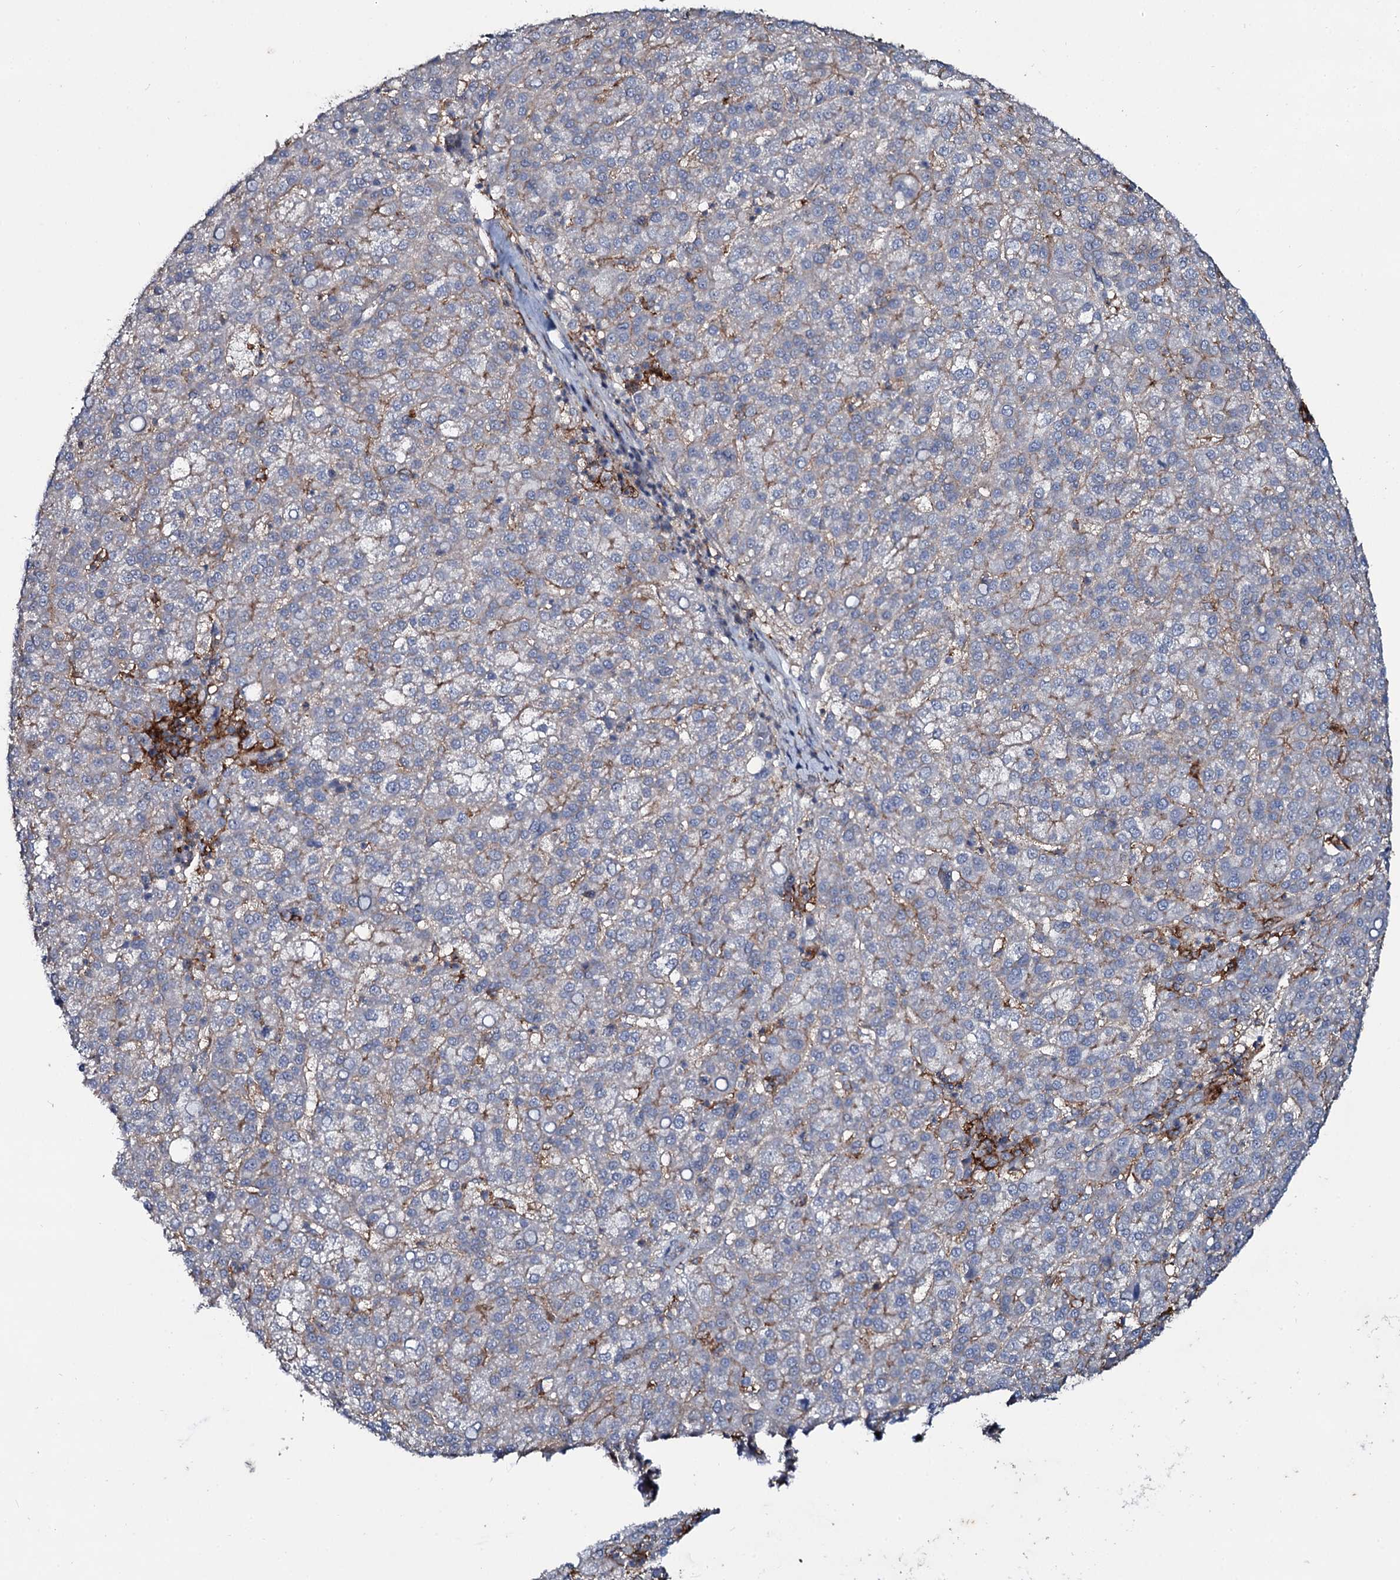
{"staining": {"intensity": "weak", "quantity": "<25%", "location": "cytoplasmic/membranous"}, "tissue": "liver cancer", "cell_type": "Tumor cells", "image_type": "cancer", "snomed": [{"axis": "morphology", "description": "Carcinoma, Hepatocellular, NOS"}, {"axis": "topography", "description": "Liver"}], "caption": "IHC image of human liver hepatocellular carcinoma stained for a protein (brown), which reveals no staining in tumor cells.", "gene": "SNAP23", "patient": {"sex": "female", "age": 58}}